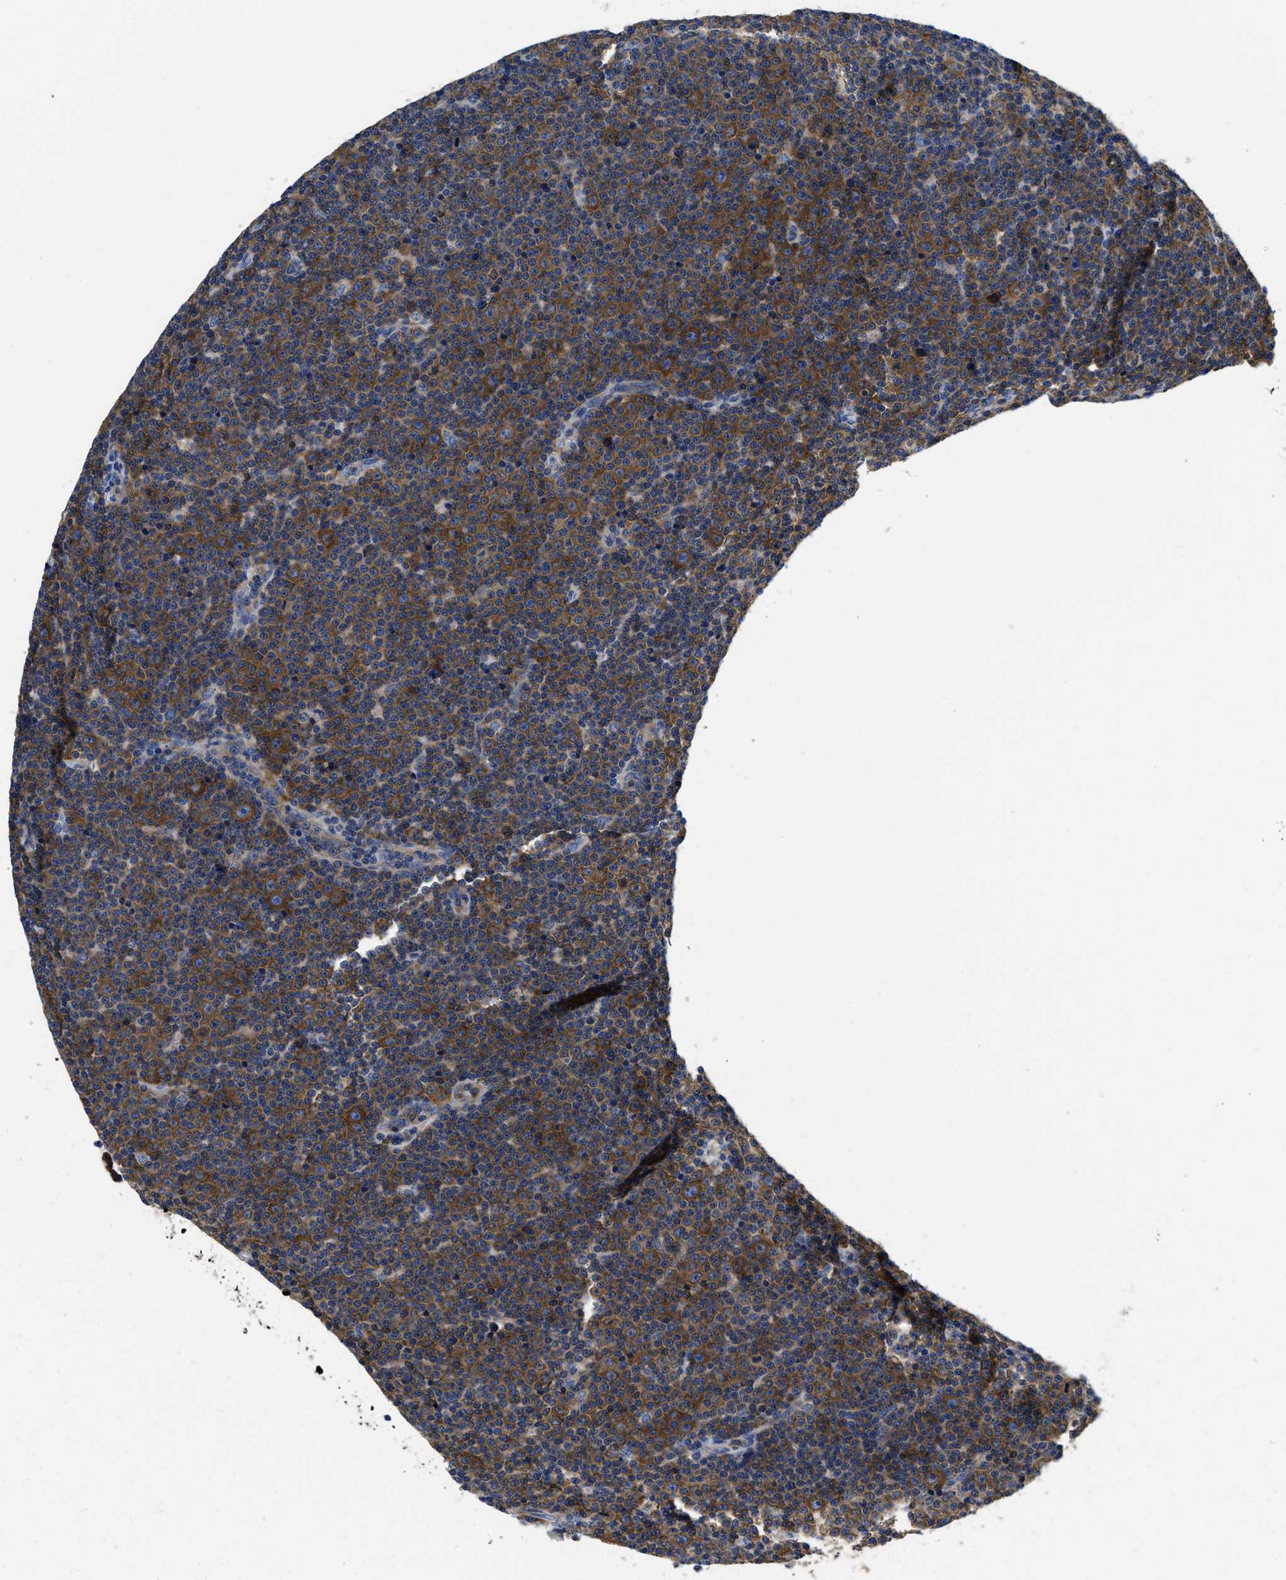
{"staining": {"intensity": "strong", "quantity": ">75%", "location": "cytoplasmic/membranous"}, "tissue": "lymphoma", "cell_type": "Tumor cells", "image_type": "cancer", "snomed": [{"axis": "morphology", "description": "Malignant lymphoma, non-Hodgkin's type, Low grade"}, {"axis": "topography", "description": "Lymph node"}], "caption": "Strong cytoplasmic/membranous positivity is present in approximately >75% of tumor cells in malignant lymphoma, non-Hodgkin's type (low-grade). (IHC, brightfield microscopy, high magnification).", "gene": "YARS1", "patient": {"sex": "female", "age": 67}}